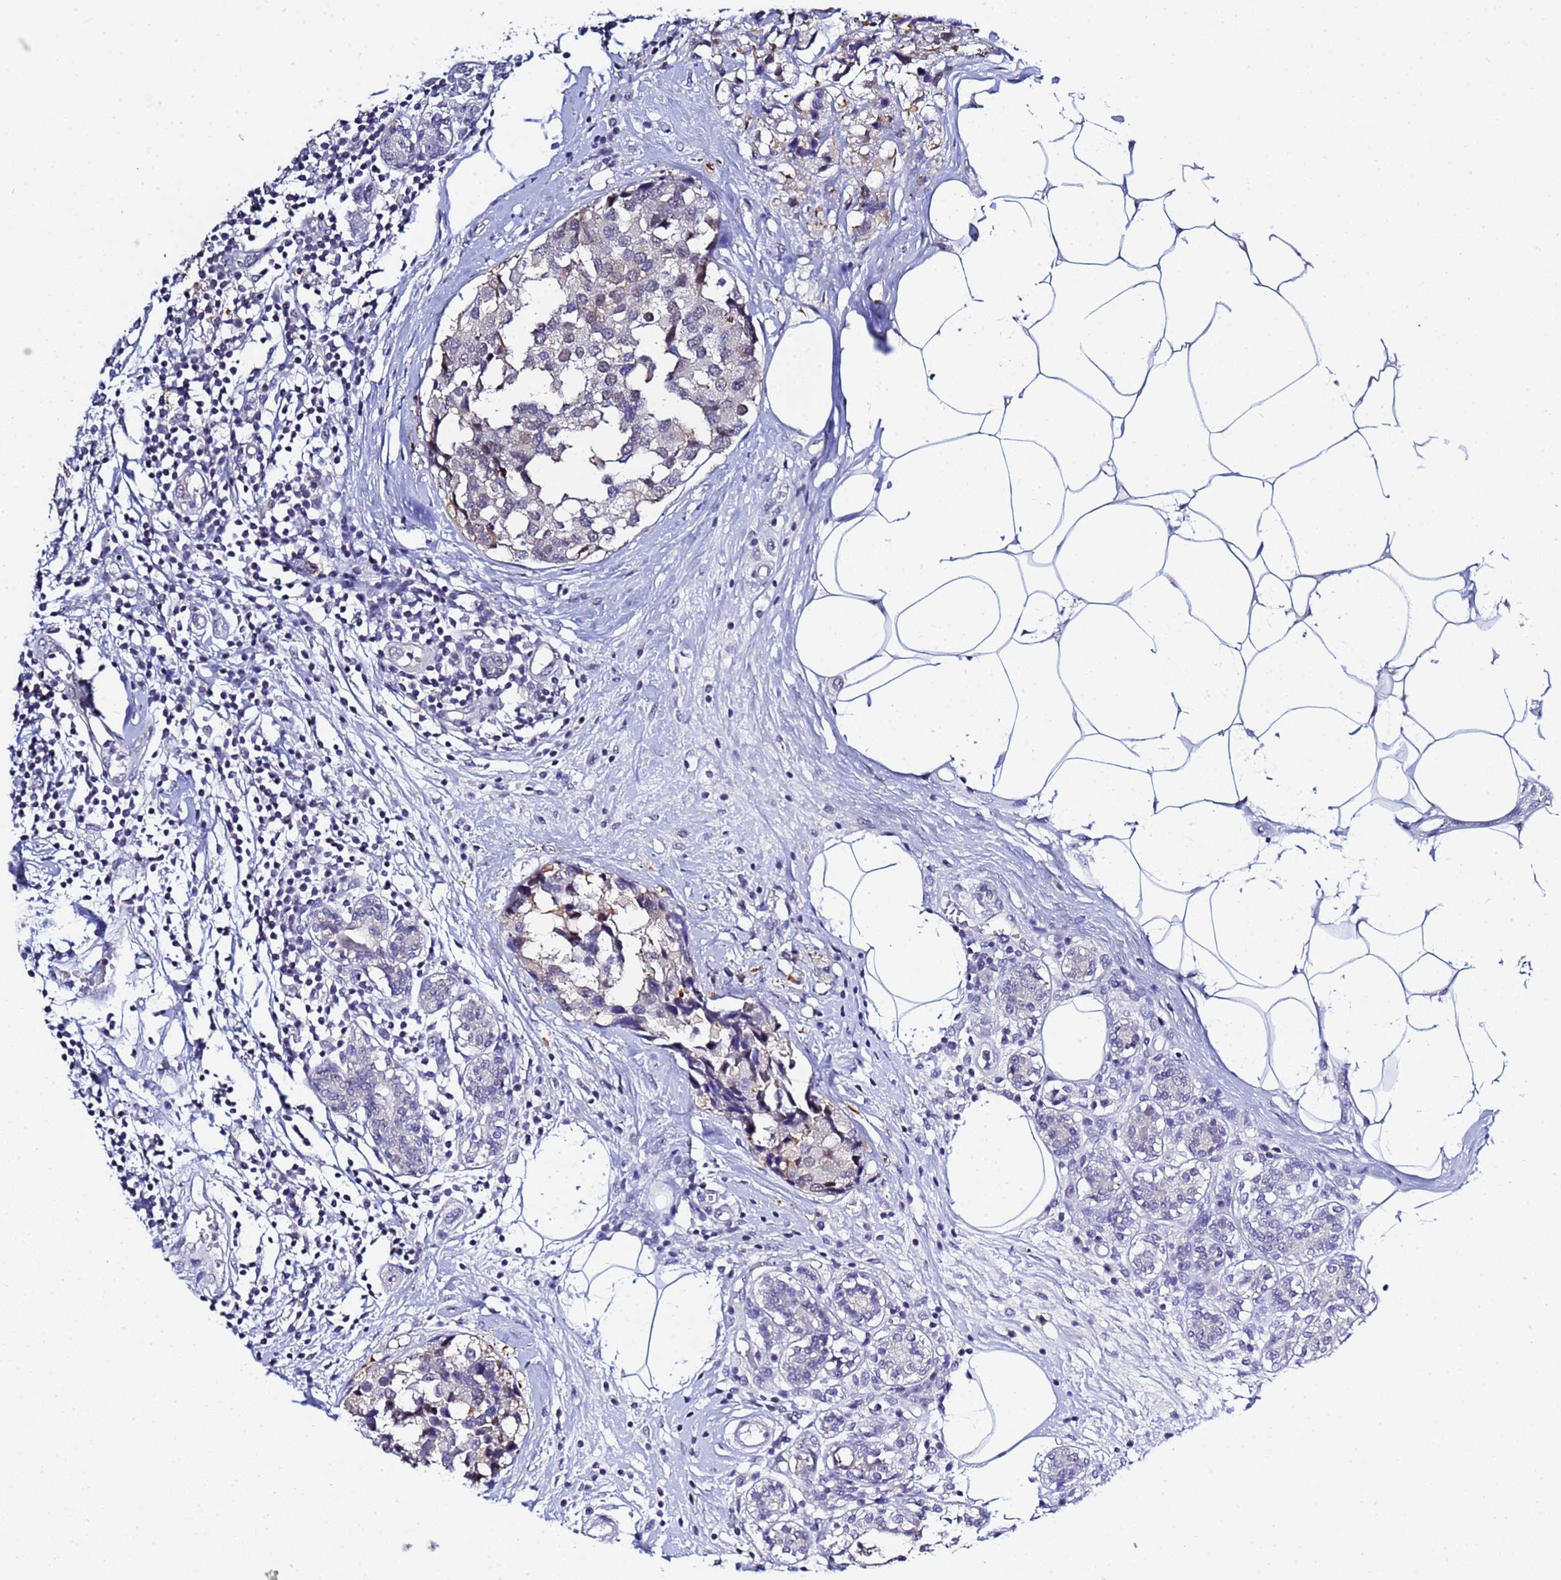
{"staining": {"intensity": "weak", "quantity": "<25%", "location": "nuclear"}, "tissue": "breast cancer", "cell_type": "Tumor cells", "image_type": "cancer", "snomed": [{"axis": "morphology", "description": "Lobular carcinoma"}, {"axis": "topography", "description": "Breast"}], "caption": "This is an immunohistochemistry (IHC) histopathology image of human breast cancer. There is no positivity in tumor cells.", "gene": "ACTL6B", "patient": {"sex": "female", "age": 59}}